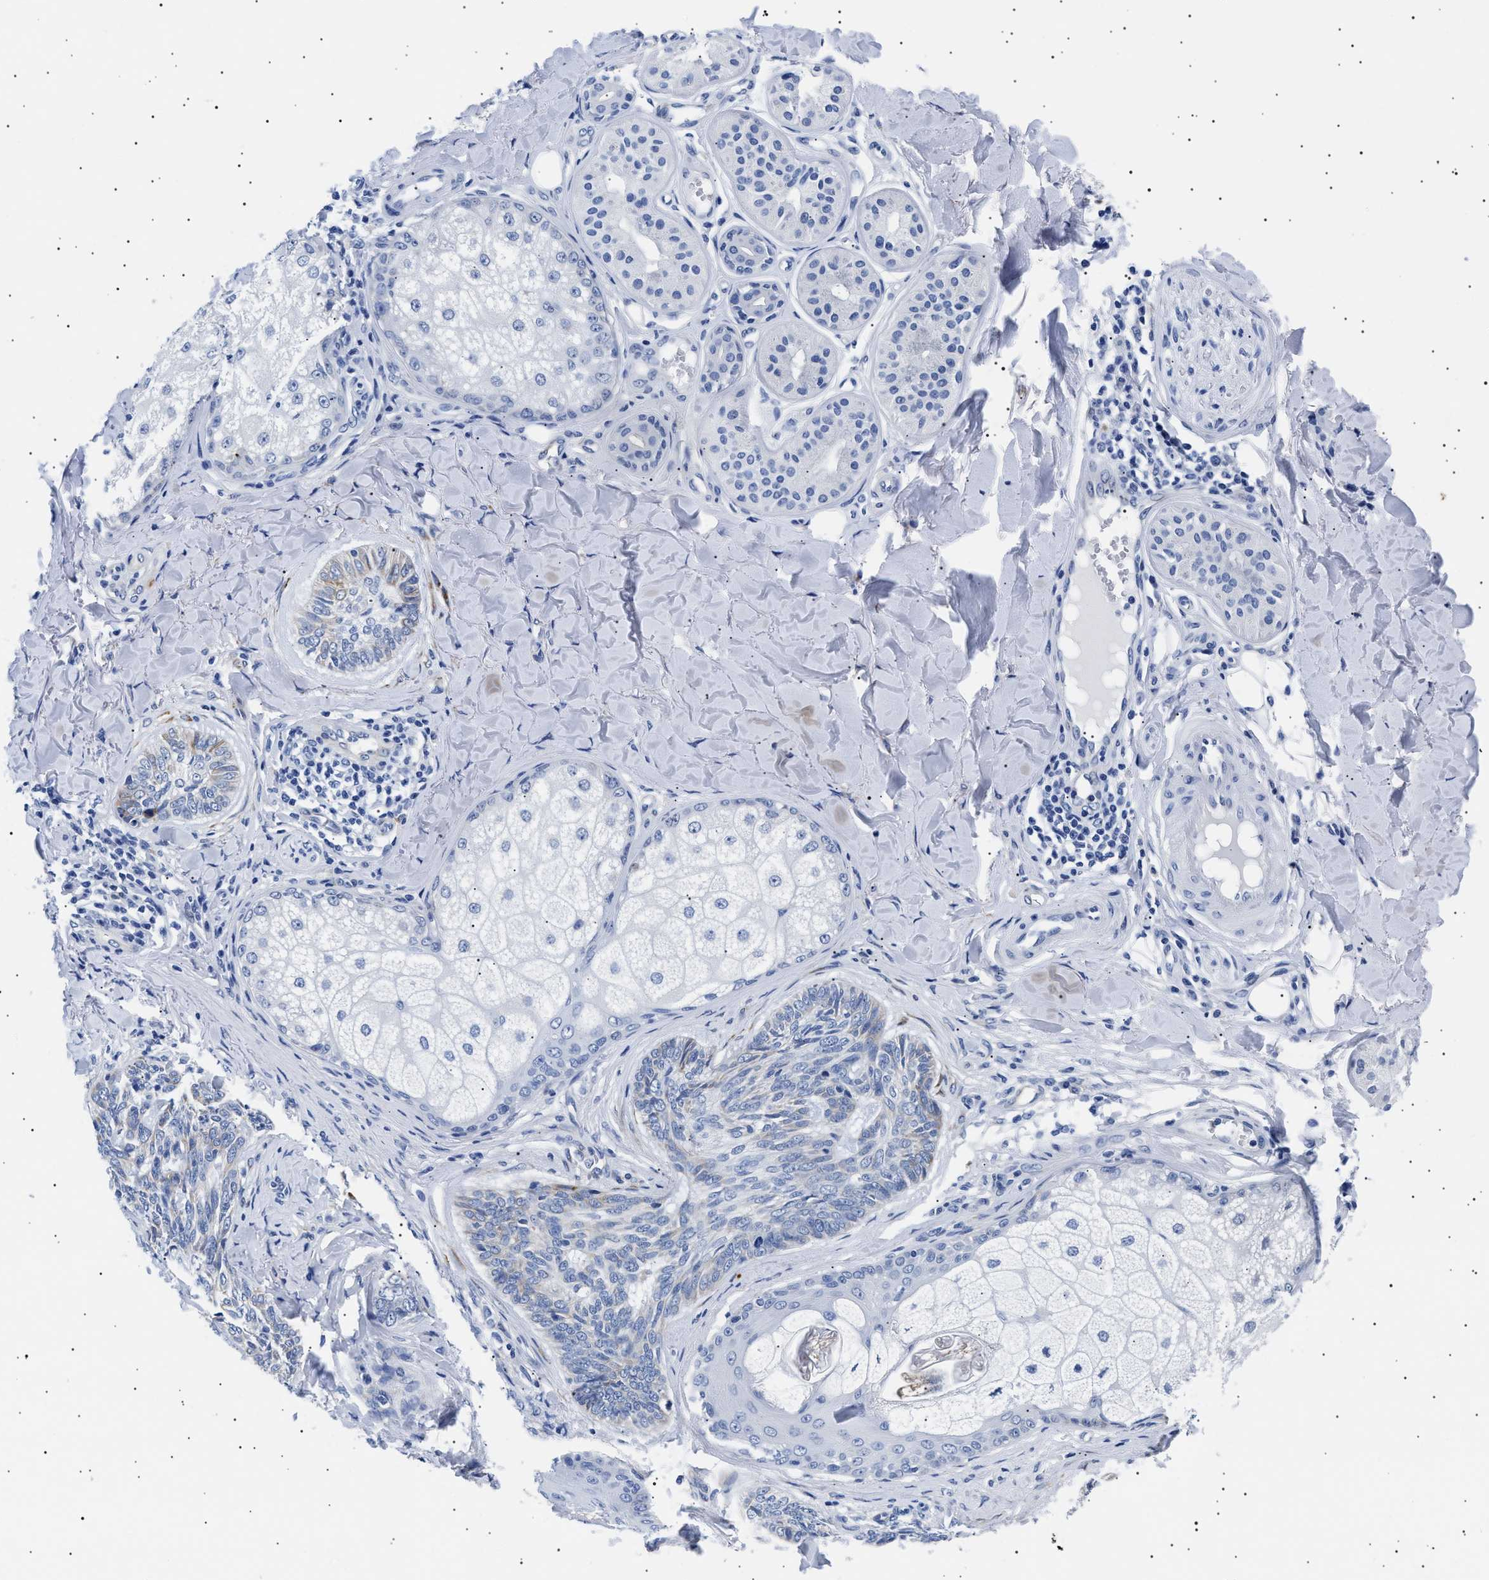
{"staining": {"intensity": "moderate", "quantity": "<25%", "location": "cytoplasmic/membranous"}, "tissue": "skin cancer", "cell_type": "Tumor cells", "image_type": "cancer", "snomed": [{"axis": "morphology", "description": "Basal cell carcinoma"}, {"axis": "topography", "description": "Skin"}], "caption": "Skin basal cell carcinoma tissue demonstrates moderate cytoplasmic/membranous staining in about <25% of tumor cells, visualized by immunohistochemistry.", "gene": "HEMGN", "patient": {"sex": "male", "age": 43}}